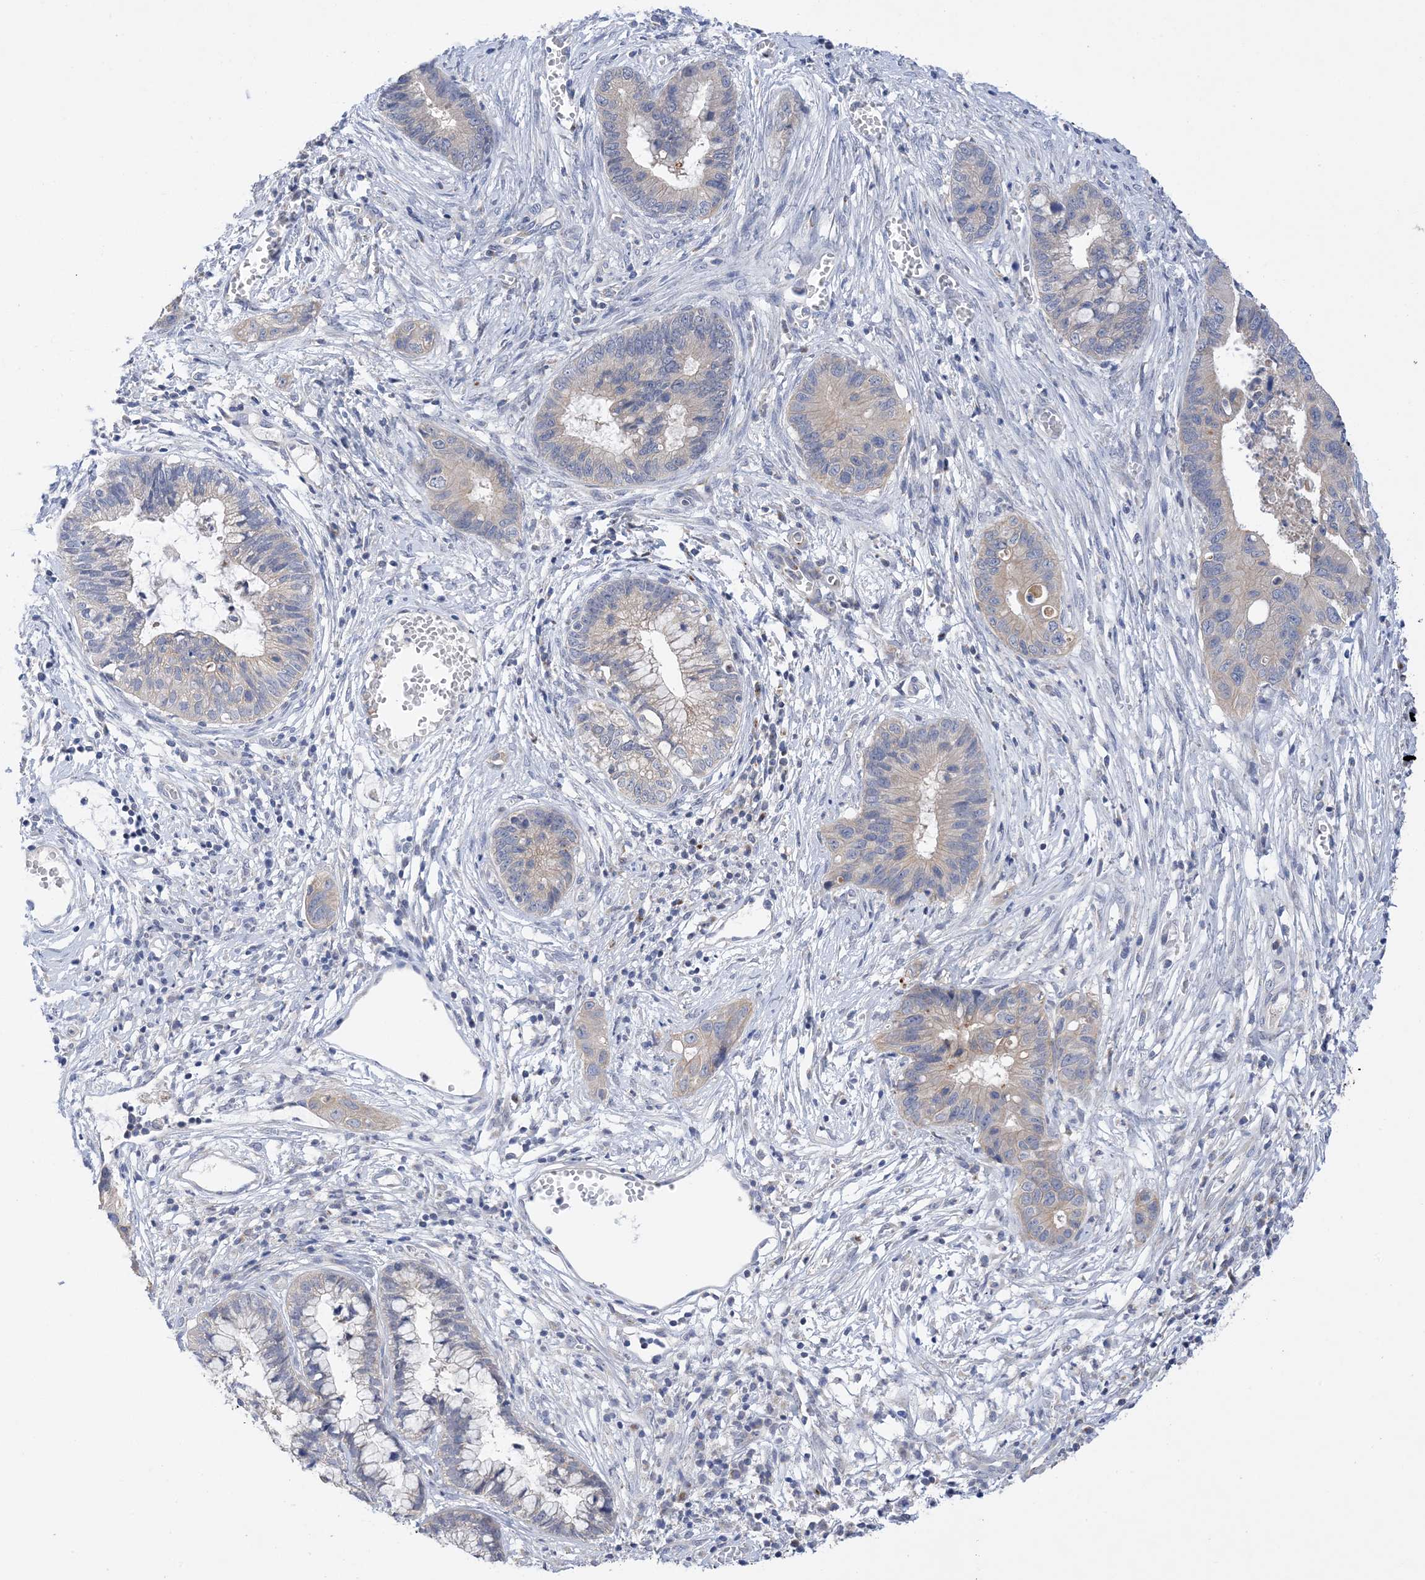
{"staining": {"intensity": "negative", "quantity": "none", "location": "none"}, "tissue": "cervical cancer", "cell_type": "Tumor cells", "image_type": "cancer", "snomed": [{"axis": "morphology", "description": "Adenocarcinoma, NOS"}, {"axis": "topography", "description": "Cervix"}], "caption": "The histopathology image displays no staining of tumor cells in cervical adenocarcinoma.", "gene": "PLK4", "patient": {"sex": "female", "age": 44}}